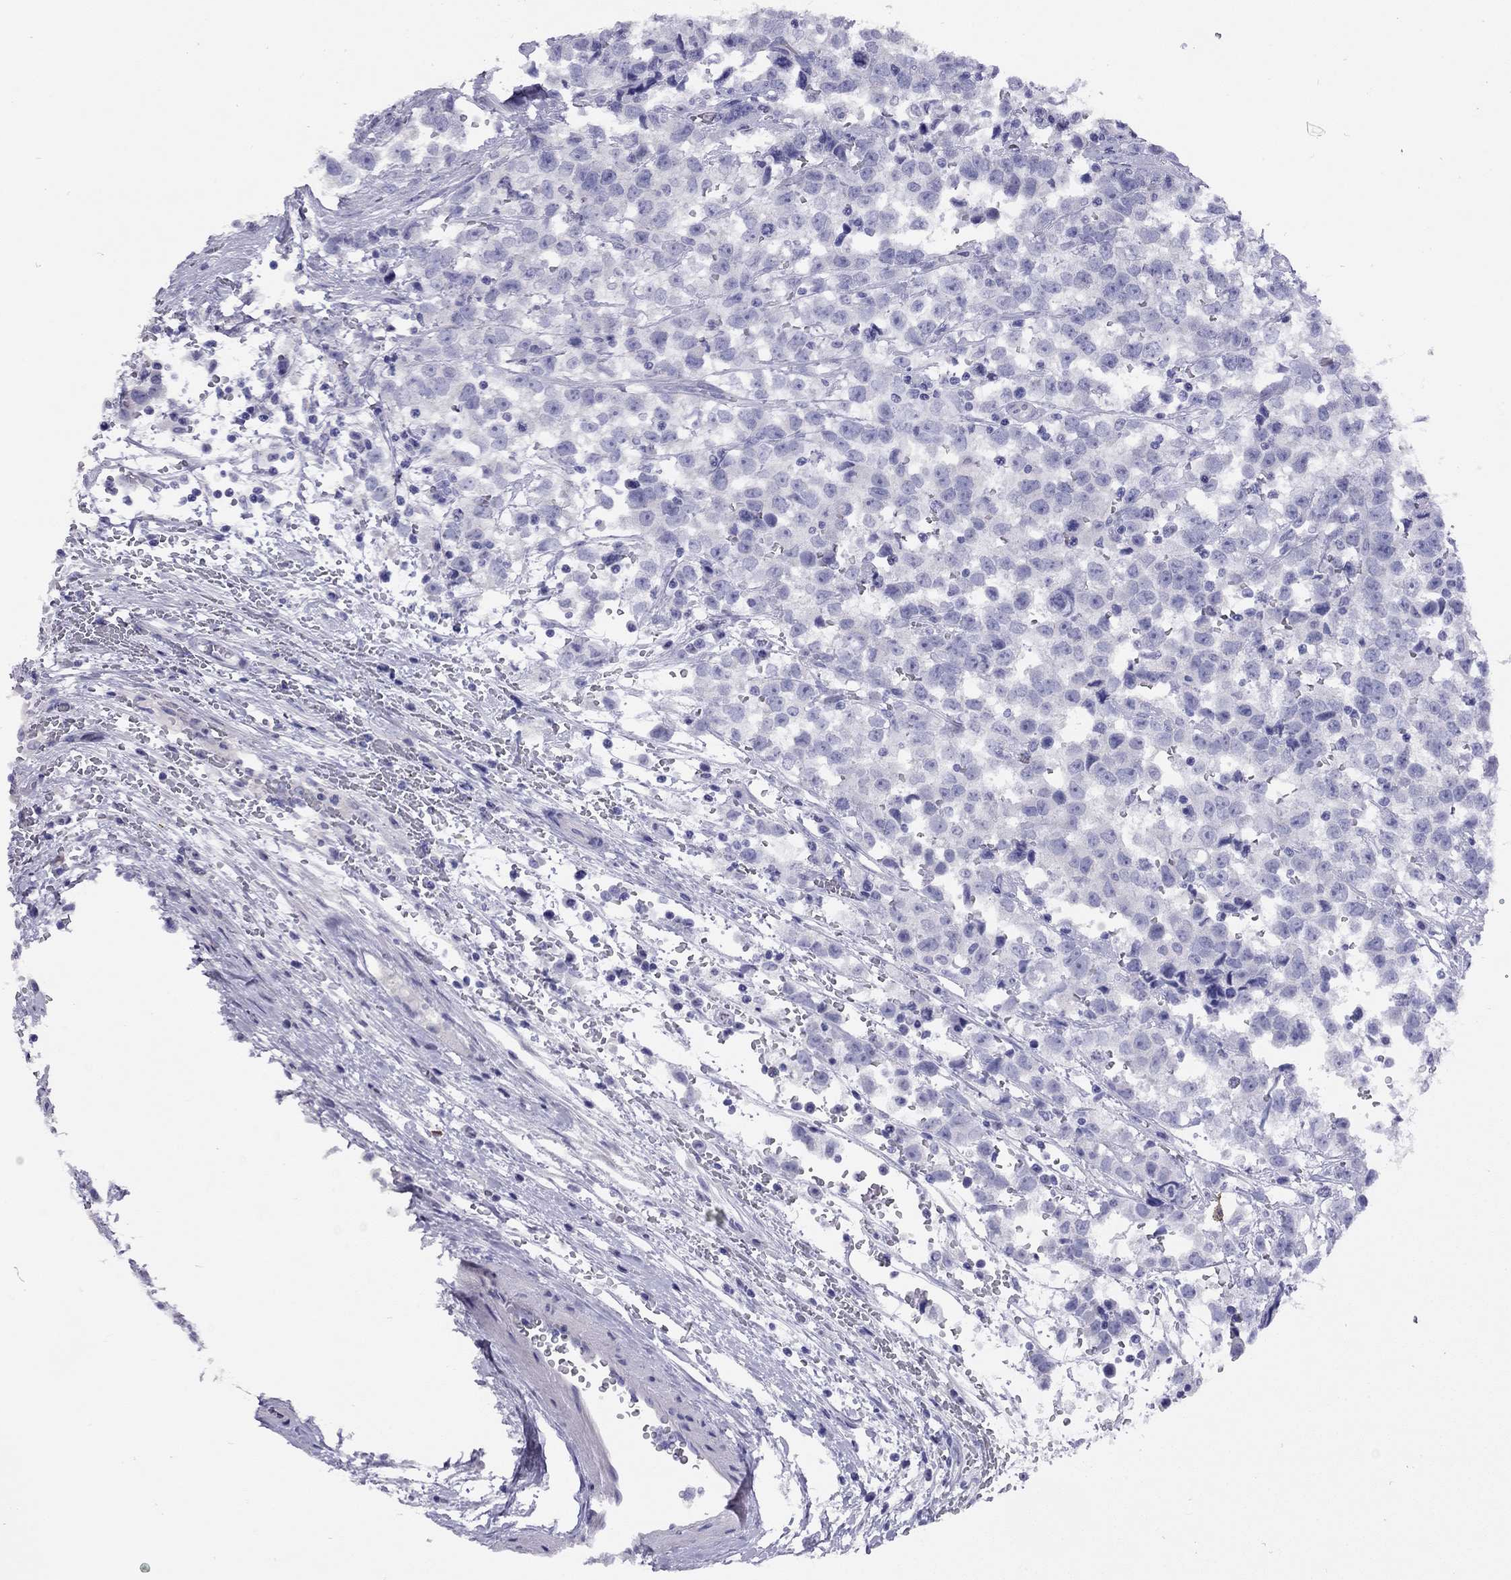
{"staining": {"intensity": "negative", "quantity": "none", "location": "none"}, "tissue": "testis cancer", "cell_type": "Tumor cells", "image_type": "cancer", "snomed": [{"axis": "morphology", "description": "Seminoma, NOS"}, {"axis": "topography", "description": "Testis"}], "caption": "IHC of human testis cancer shows no expression in tumor cells.", "gene": "LRIT2", "patient": {"sex": "male", "age": 34}}